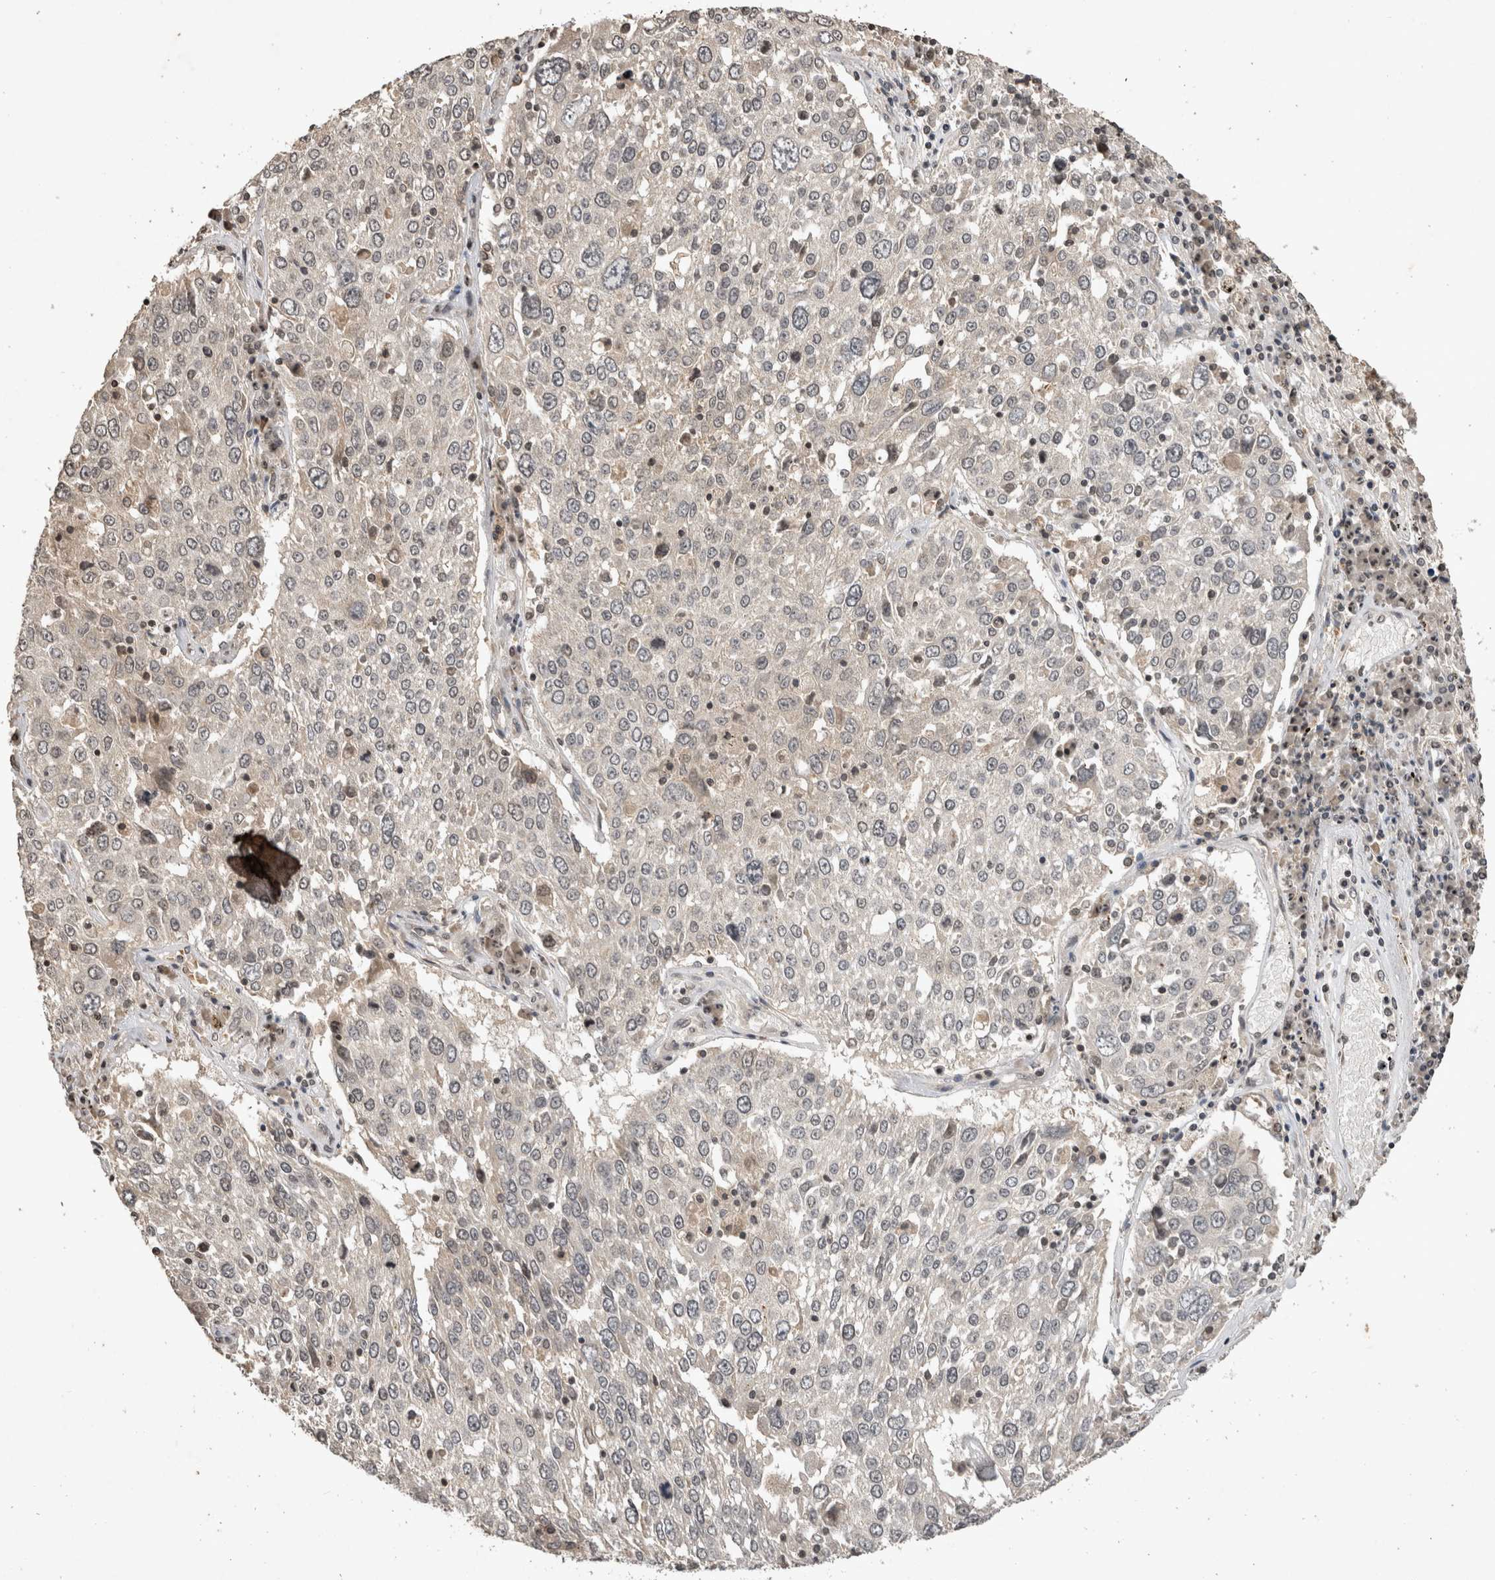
{"staining": {"intensity": "negative", "quantity": "none", "location": "none"}, "tissue": "lung cancer", "cell_type": "Tumor cells", "image_type": "cancer", "snomed": [{"axis": "morphology", "description": "Squamous cell carcinoma, NOS"}, {"axis": "topography", "description": "Lung"}], "caption": "Tumor cells show no significant positivity in squamous cell carcinoma (lung).", "gene": "HRK", "patient": {"sex": "male", "age": 65}}